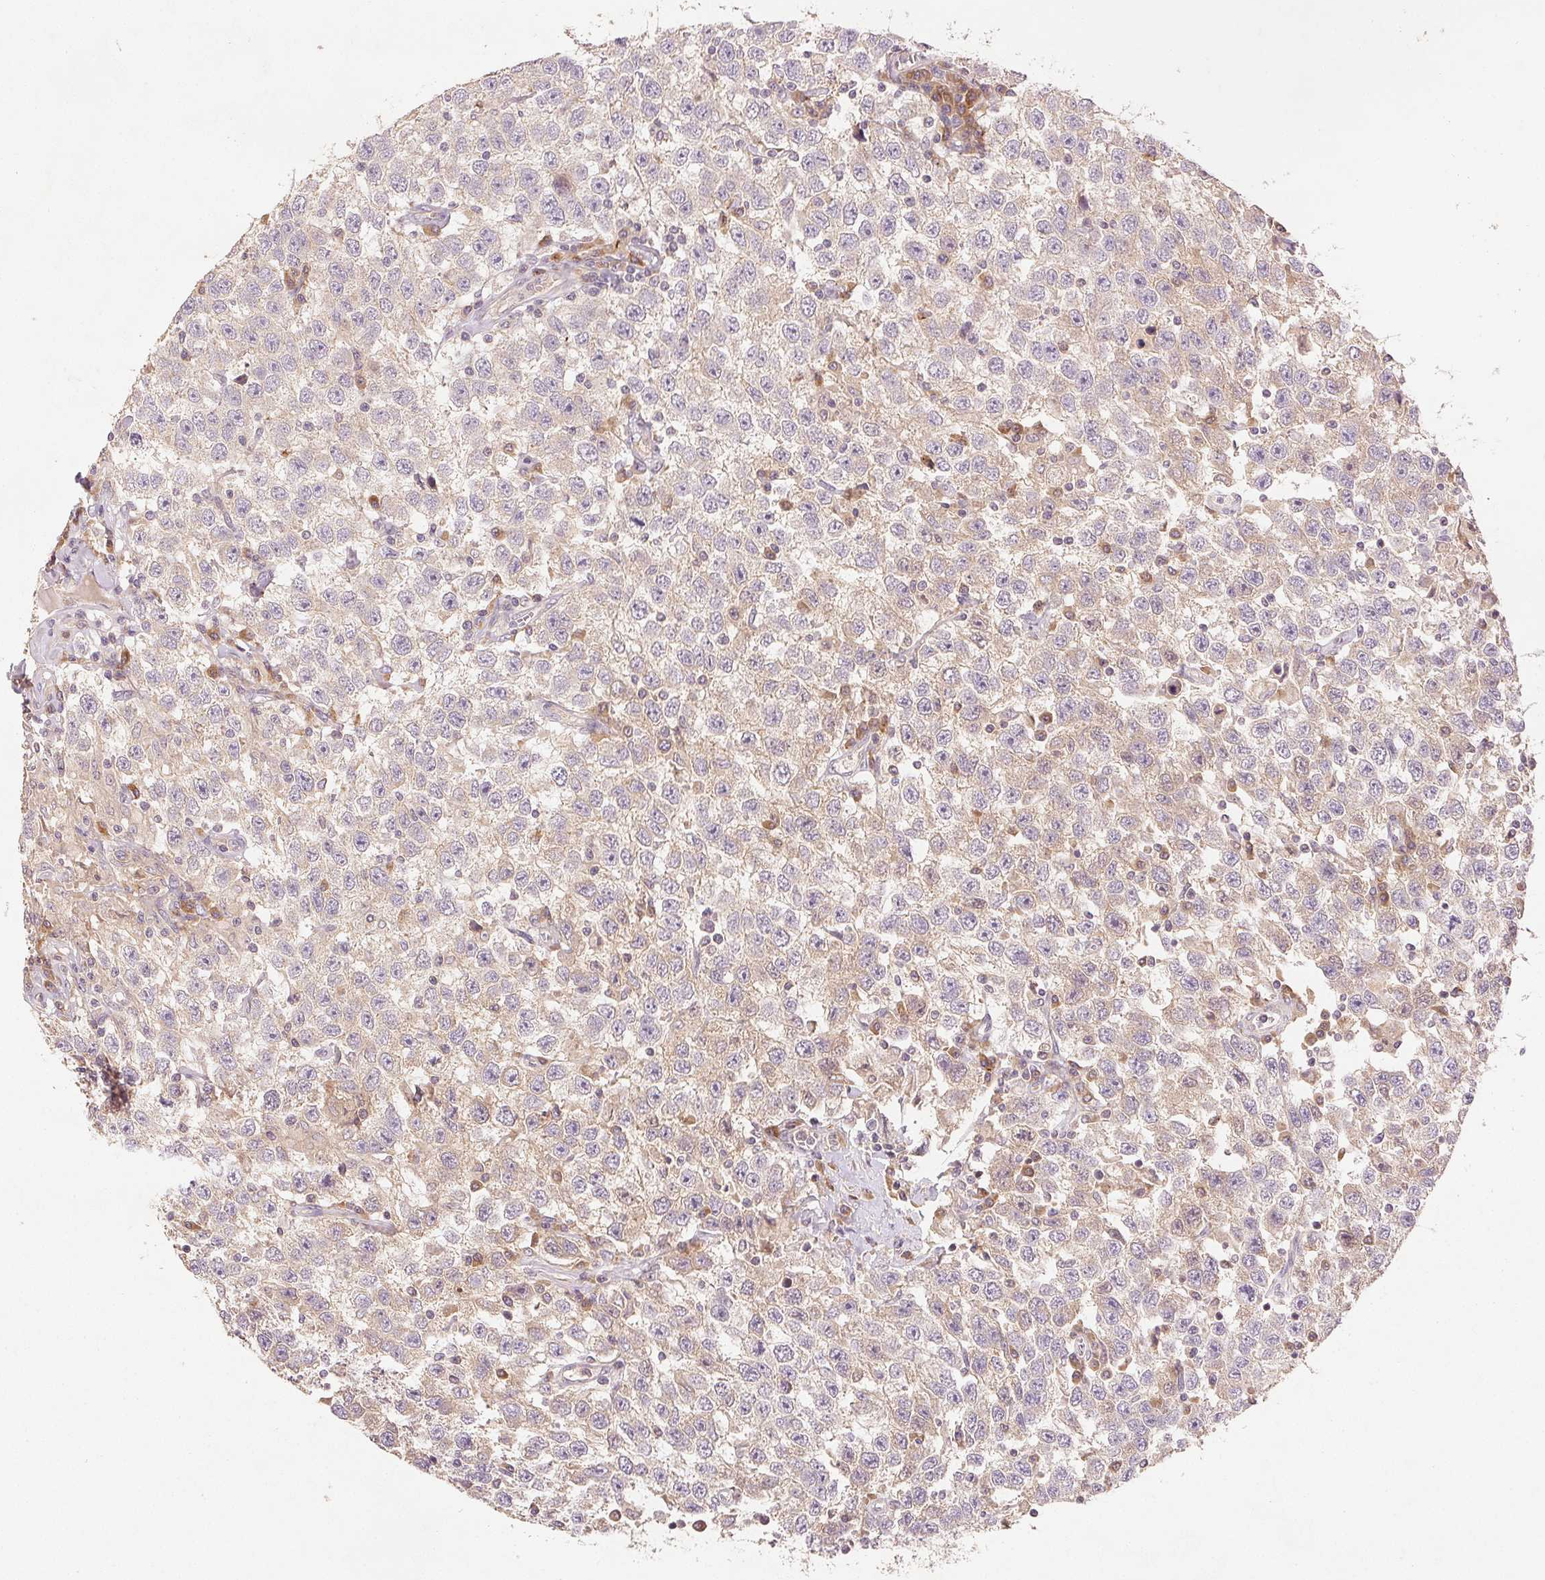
{"staining": {"intensity": "weak", "quantity": "25%-75%", "location": "cytoplasmic/membranous"}, "tissue": "testis cancer", "cell_type": "Tumor cells", "image_type": "cancer", "snomed": [{"axis": "morphology", "description": "Seminoma, NOS"}, {"axis": "topography", "description": "Testis"}], "caption": "Immunohistochemistry of human seminoma (testis) demonstrates low levels of weak cytoplasmic/membranous expression in approximately 25%-75% of tumor cells. (Stains: DAB (3,3'-diaminobenzidine) in brown, nuclei in blue, Microscopy: brightfield microscopy at high magnification).", "gene": "YIF1B", "patient": {"sex": "male", "age": 41}}